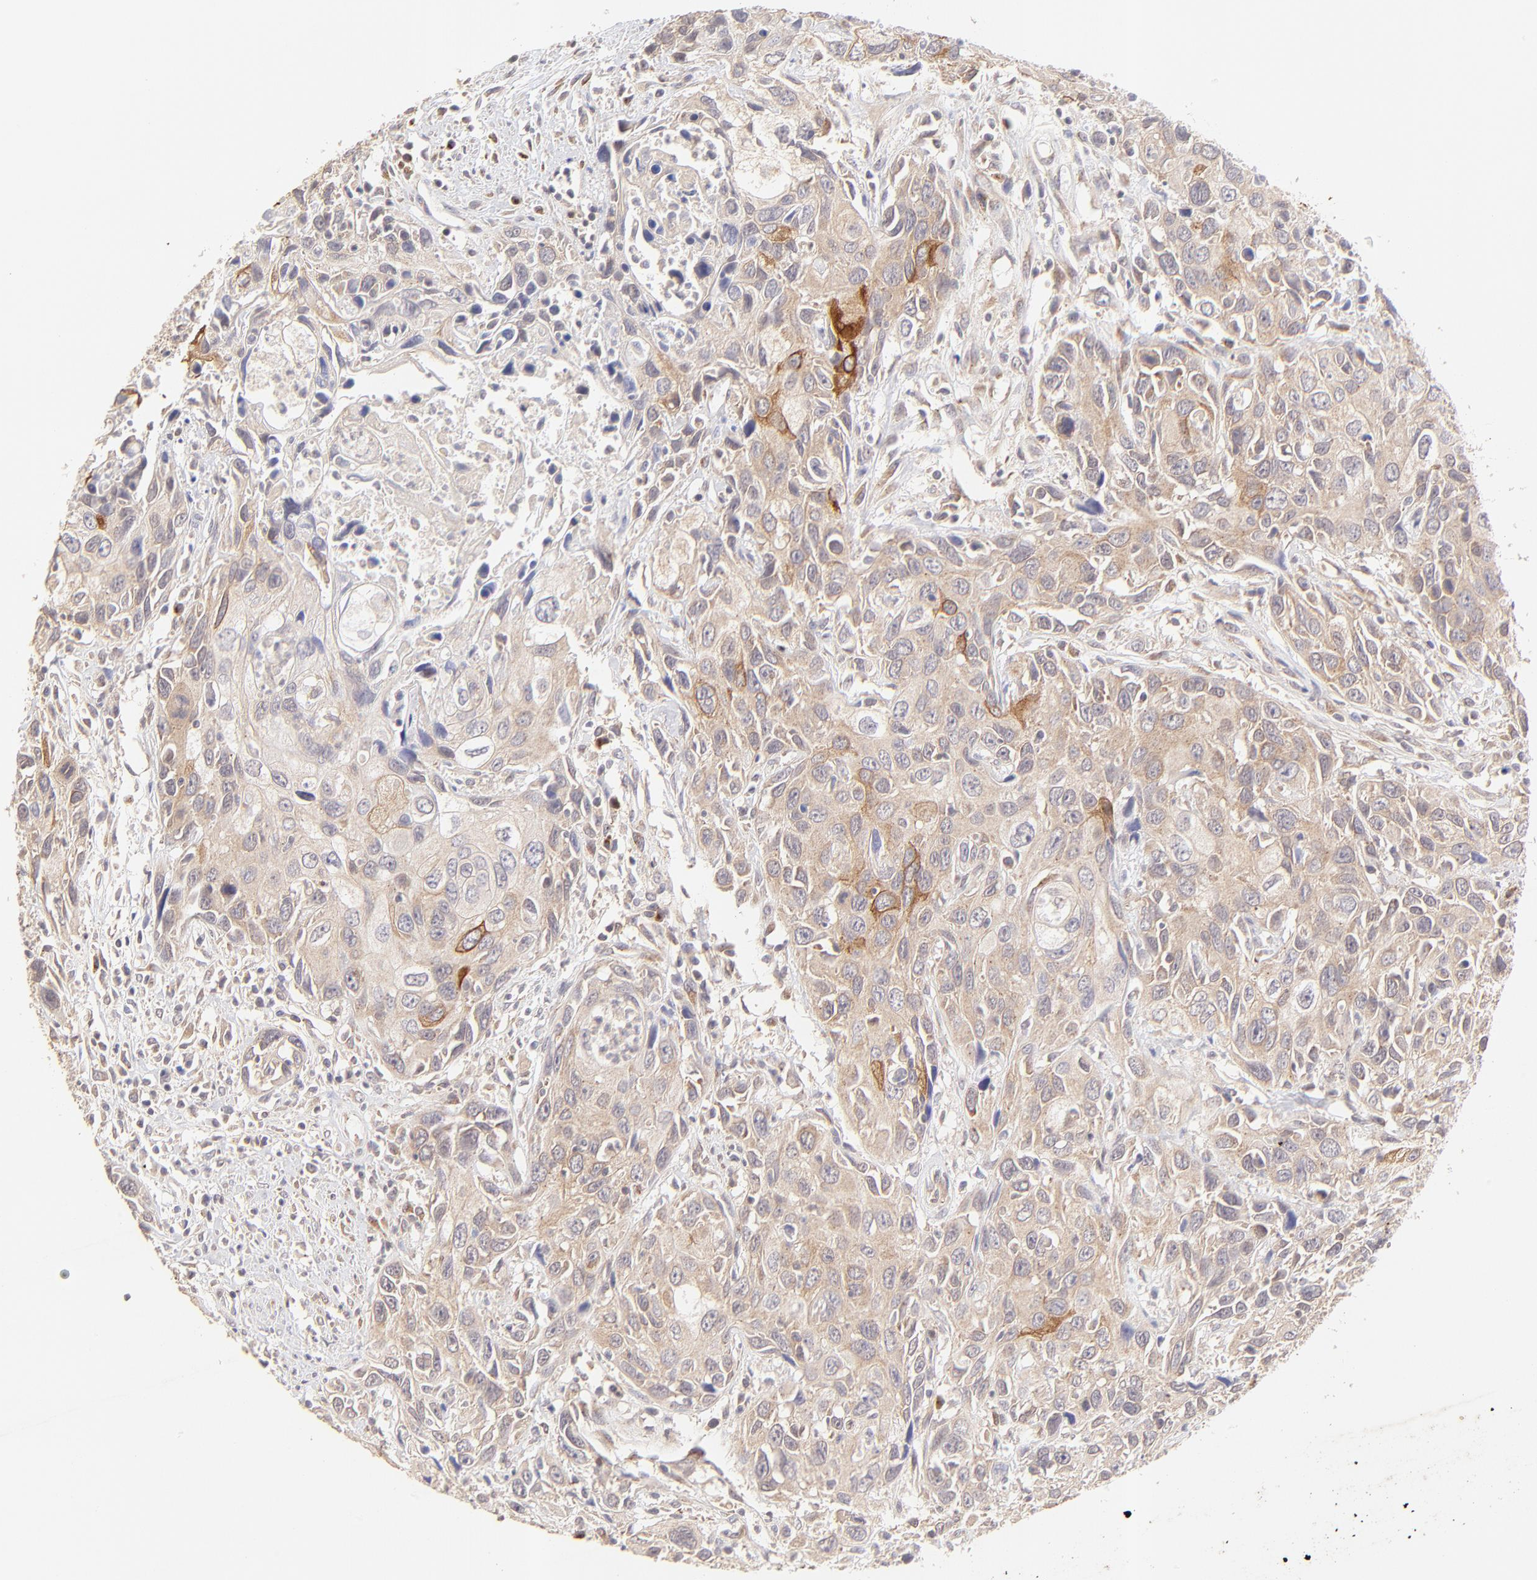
{"staining": {"intensity": "moderate", "quantity": ">75%", "location": "cytoplasmic/membranous"}, "tissue": "urothelial cancer", "cell_type": "Tumor cells", "image_type": "cancer", "snomed": [{"axis": "morphology", "description": "Urothelial carcinoma, High grade"}, {"axis": "topography", "description": "Urinary bladder"}], "caption": "The image shows staining of high-grade urothelial carcinoma, revealing moderate cytoplasmic/membranous protein staining (brown color) within tumor cells.", "gene": "TNRC6B", "patient": {"sex": "male", "age": 71}}